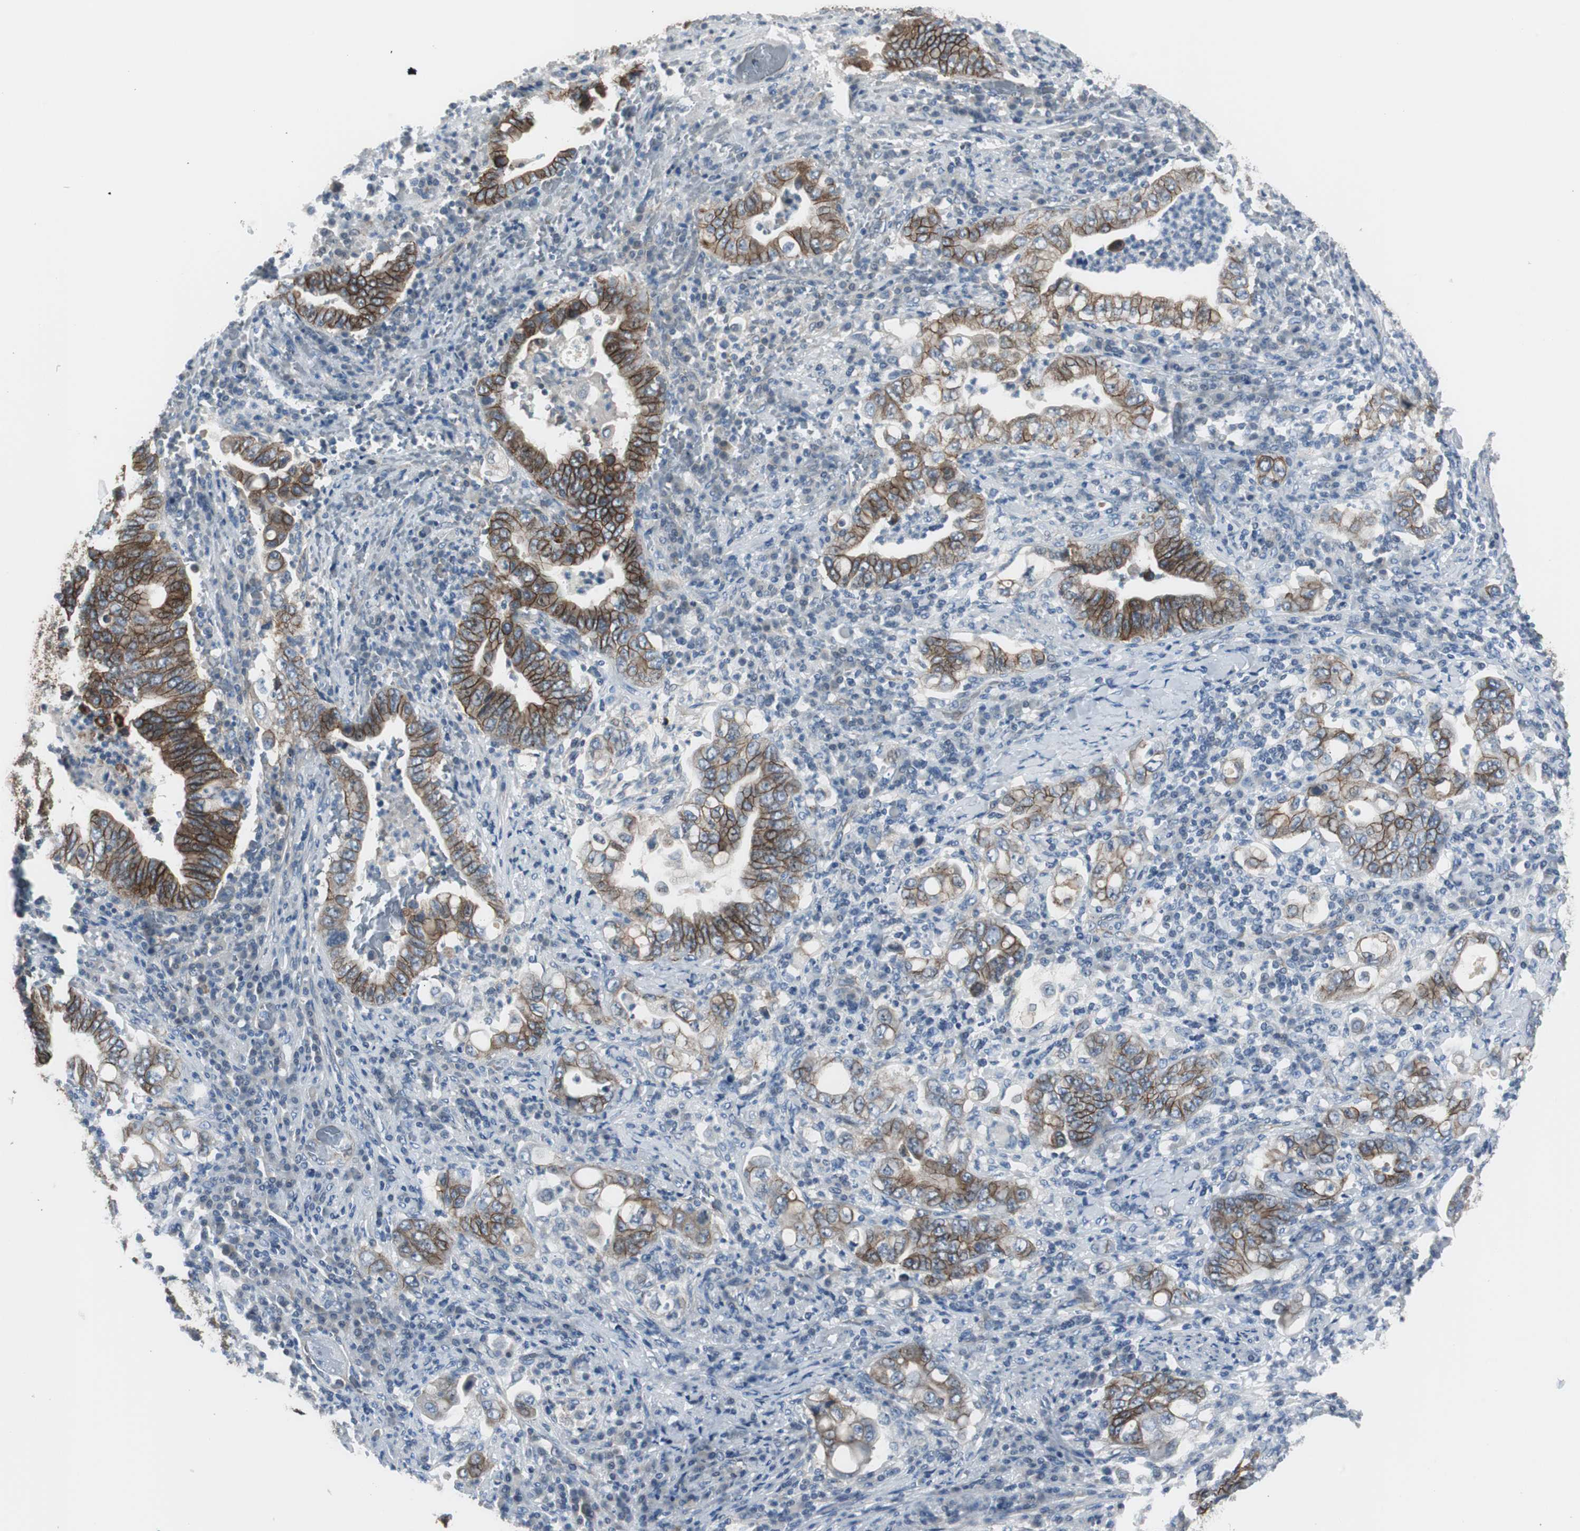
{"staining": {"intensity": "strong", "quantity": ">75%", "location": "cytoplasmic/membranous"}, "tissue": "stomach cancer", "cell_type": "Tumor cells", "image_type": "cancer", "snomed": [{"axis": "morphology", "description": "Normal tissue, NOS"}, {"axis": "morphology", "description": "Adenocarcinoma, NOS"}, {"axis": "topography", "description": "Esophagus"}, {"axis": "topography", "description": "Stomach, upper"}, {"axis": "topography", "description": "Peripheral nerve tissue"}], "caption": "Immunohistochemistry image of neoplastic tissue: adenocarcinoma (stomach) stained using immunohistochemistry demonstrates high levels of strong protein expression localized specifically in the cytoplasmic/membranous of tumor cells, appearing as a cytoplasmic/membranous brown color.", "gene": "STXBP4", "patient": {"sex": "male", "age": 62}}